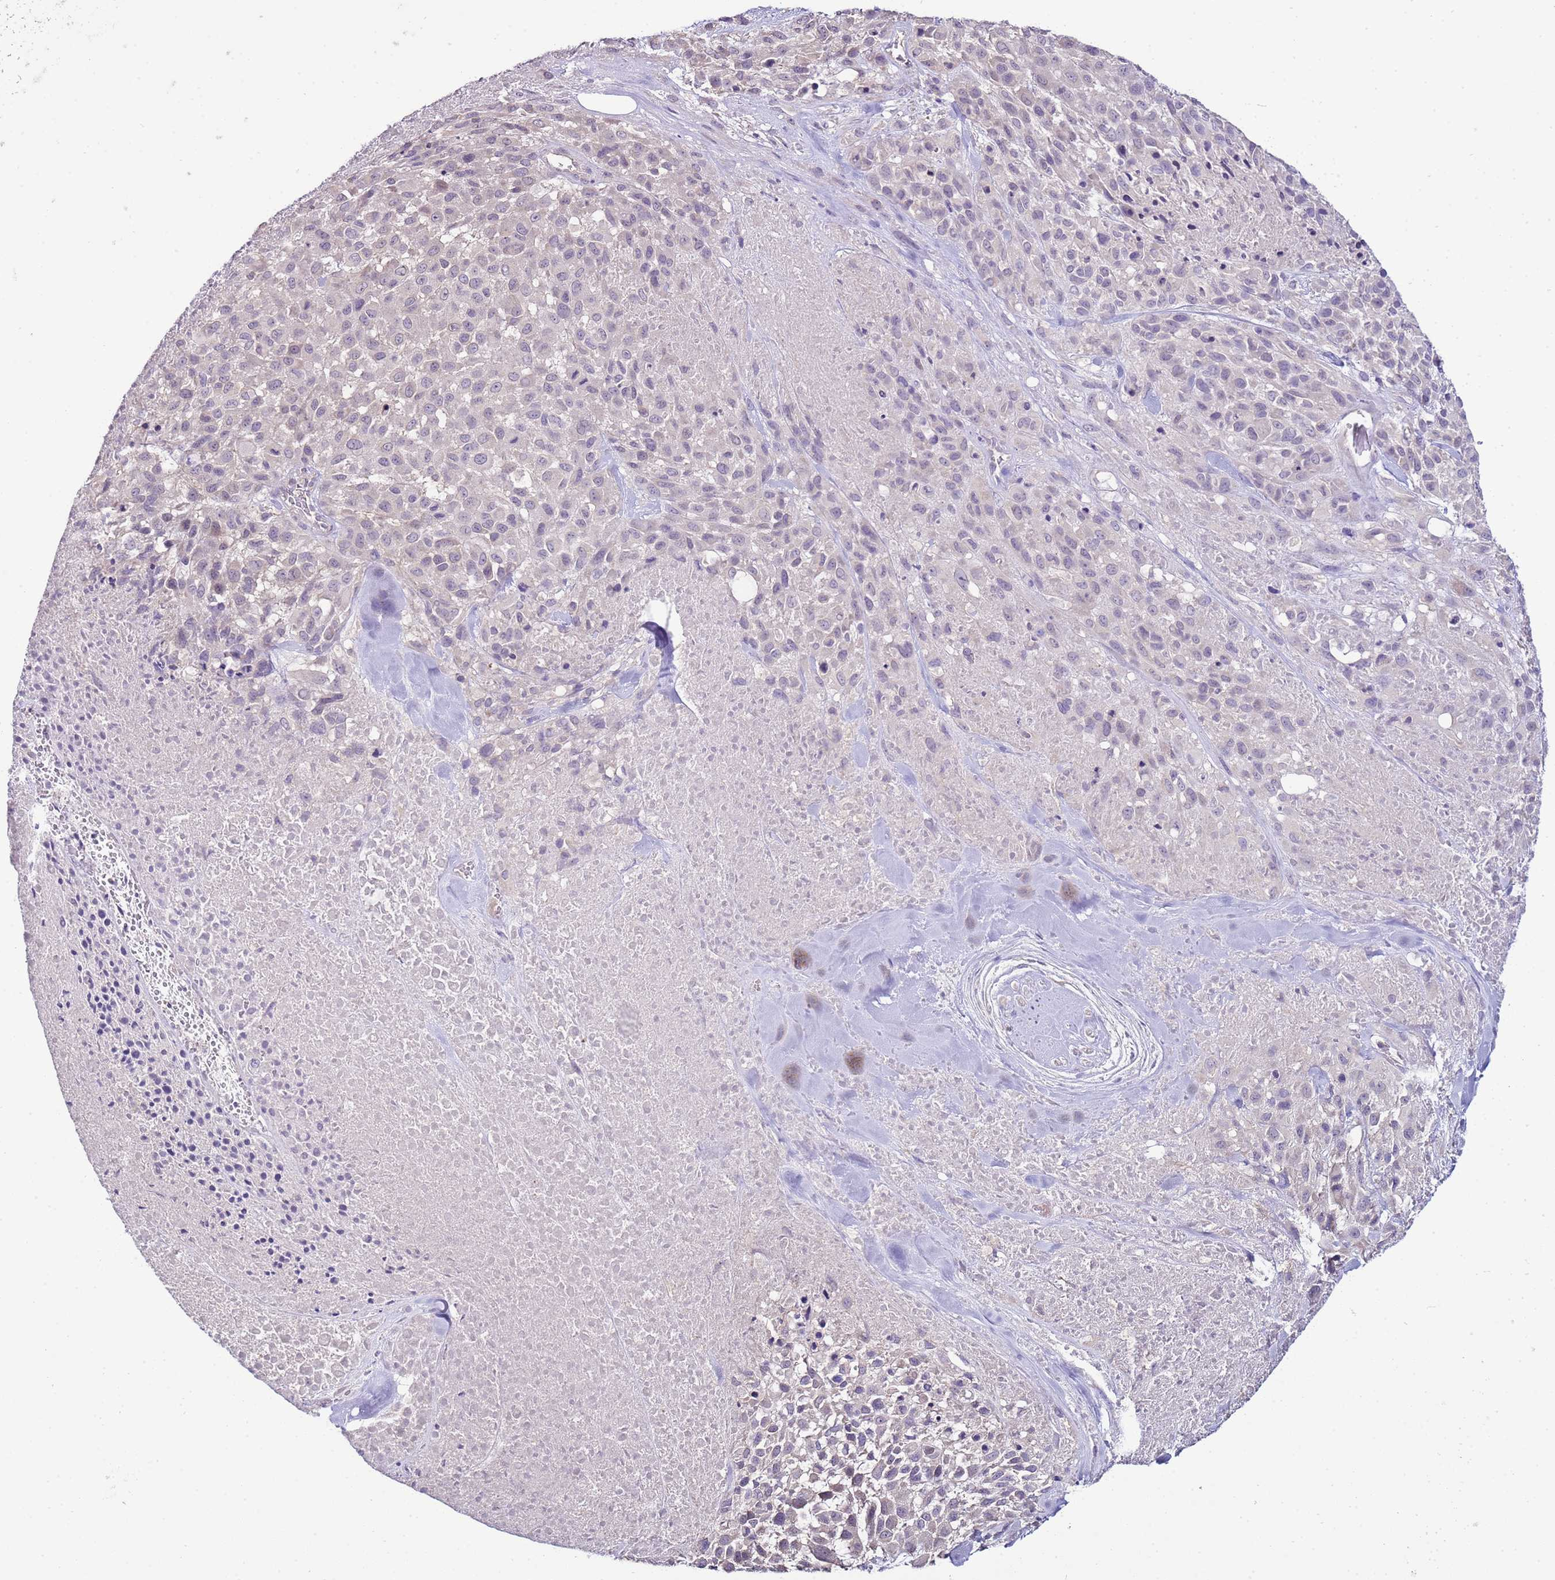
{"staining": {"intensity": "negative", "quantity": "none", "location": "none"}, "tissue": "melanoma", "cell_type": "Tumor cells", "image_type": "cancer", "snomed": [{"axis": "morphology", "description": "Malignant melanoma, Metastatic site"}, {"axis": "topography", "description": "Skin"}], "caption": "DAB (3,3'-diaminobenzidine) immunohistochemical staining of human melanoma shows no significant positivity in tumor cells.", "gene": "IL2RG", "patient": {"sex": "female", "age": 81}}